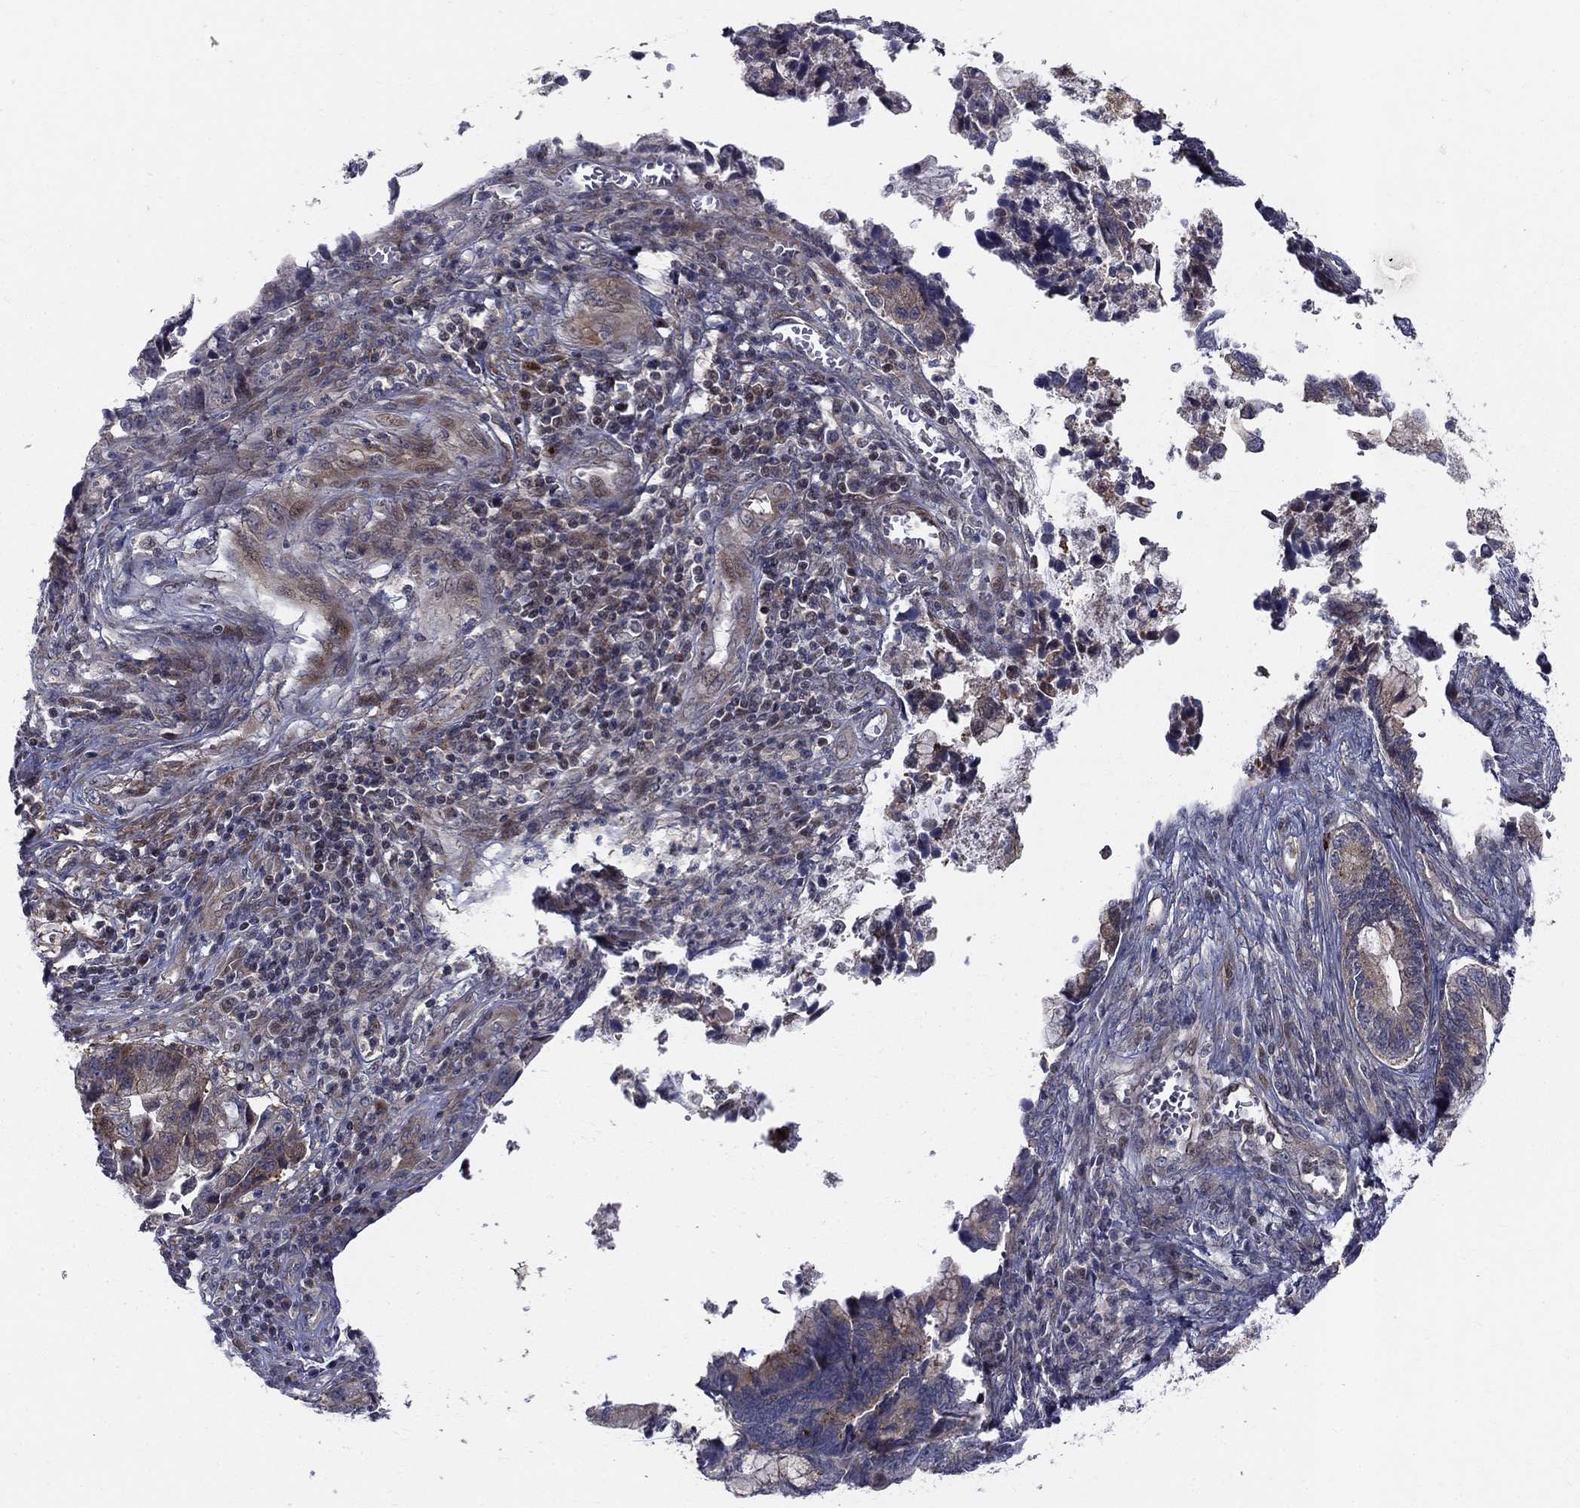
{"staining": {"intensity": "moderate", "quantity": "25%-75%", "location": "cytoplasmic/membranous"}, "tissue": "cervical cancer", "cell_type": "Tumor cells", "image_type": "cancer", "snomed": [{"axis": "morphology", "description": "Adenocarcinoma, NOS"}, {"axis": "topography", "description": "Cervix"}], "caption": "Brown immunohistochemical staining in human cervical cancer (adenocarcinoma) demonstrates moderate cytoplasmic/membranous staining in approximately 25%-75% of tumor cells.", "gene": "WDR19", "patient": {"sex": "female", "age": 44}}